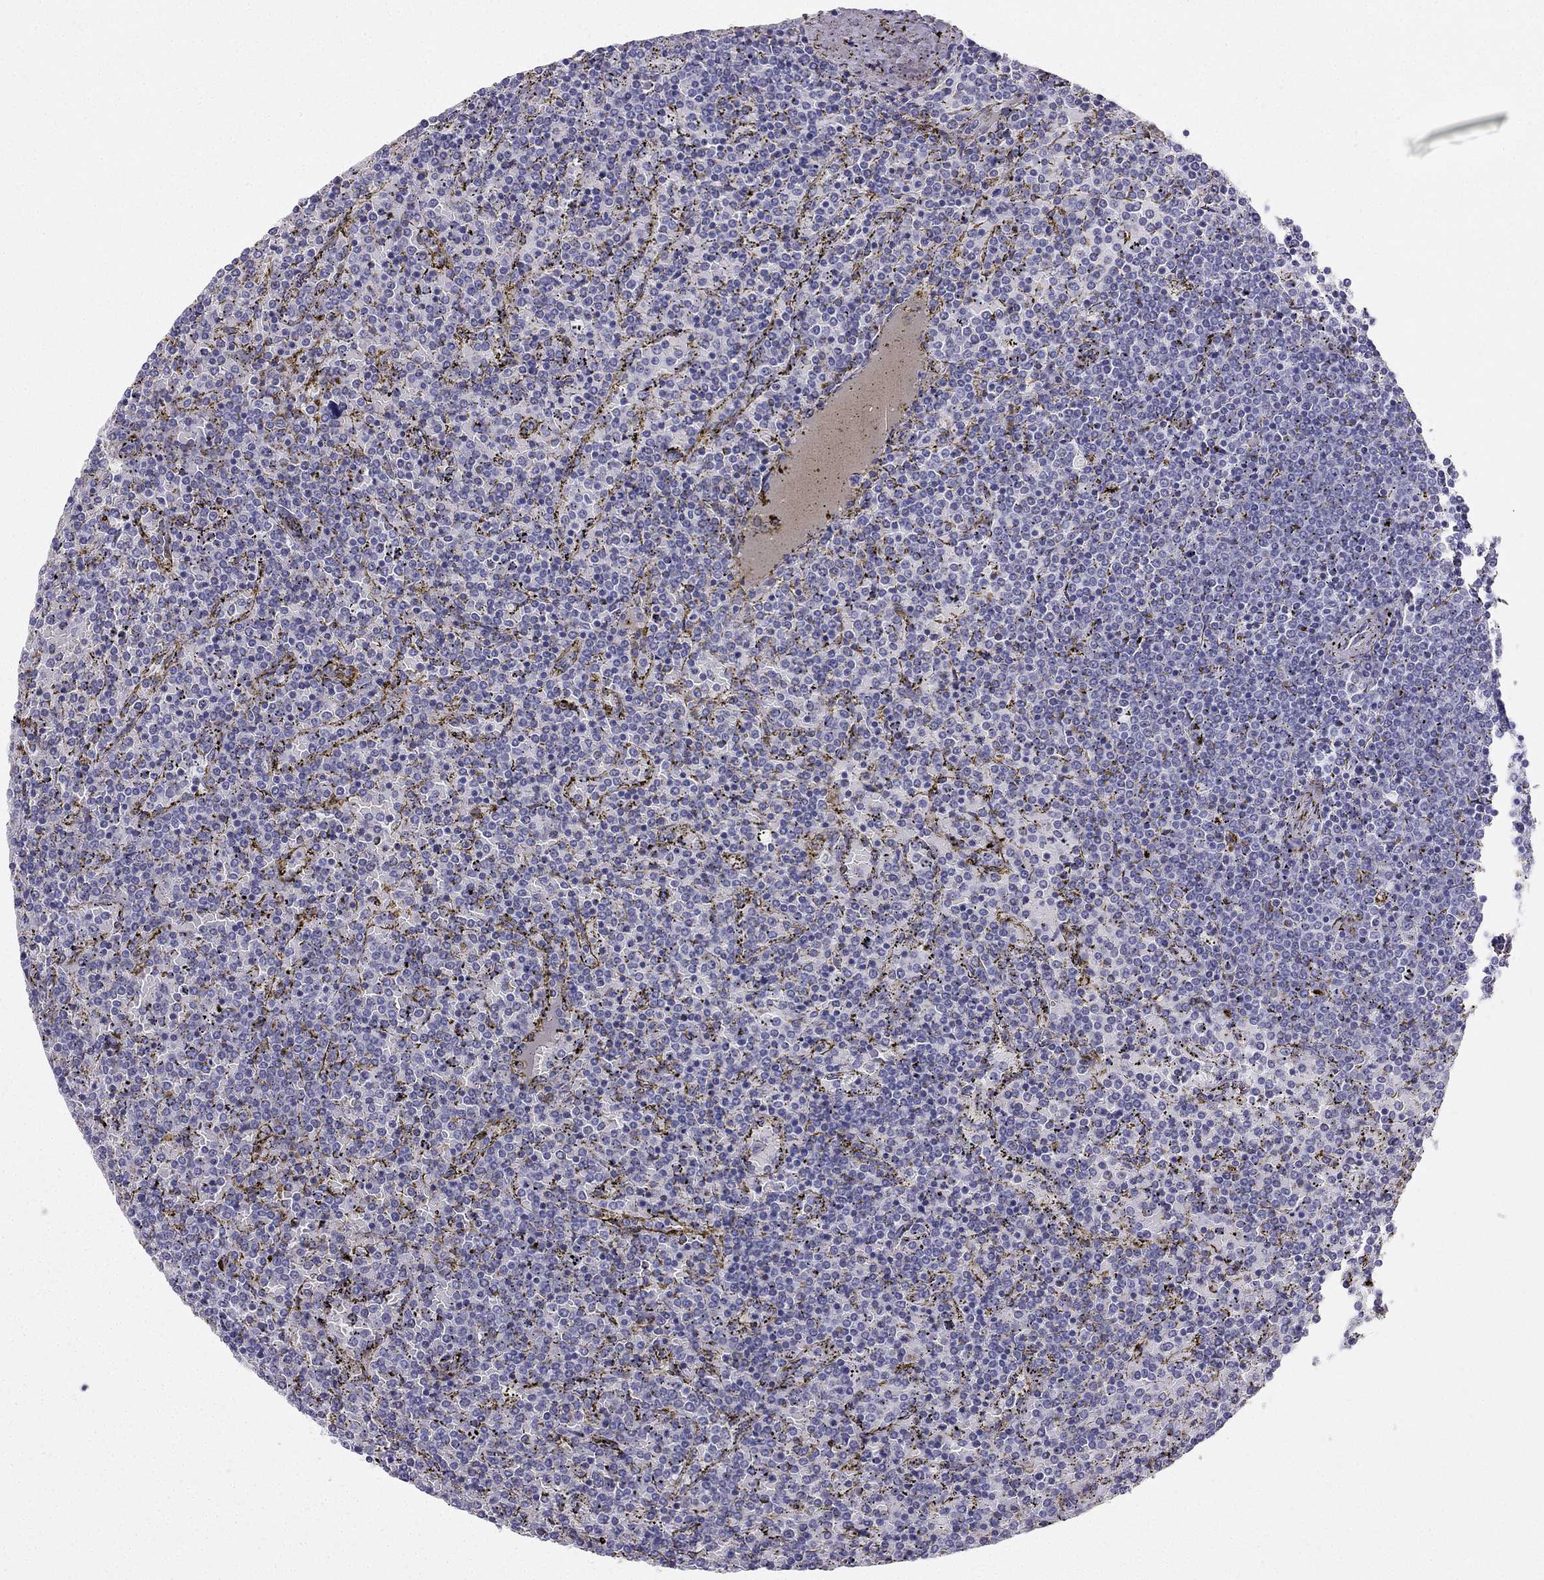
{"staining": {"intensity": "negative", "quantity": "none", "location": "none"}, "tissue": "lymphoma", "cell_type": "Tumor cells", "image_type": "cancer", "snomed": [{"axis": "morphology", "description": "Malignant lymphoma, non-Hodgkin's type, Low grade"}, {"axis": "topography", "description": "Spleen"}], "caption": "This is a photomicrograph of IHC staining of lymphoma, which shows no positivity in tumor cells. Brightfield microscopy of IHC stained with DAB (brown) and hematoxylin (blue), captured at high magnification.", "gene": "TFF3", "patient": {"sex": "female", "age": 77}}